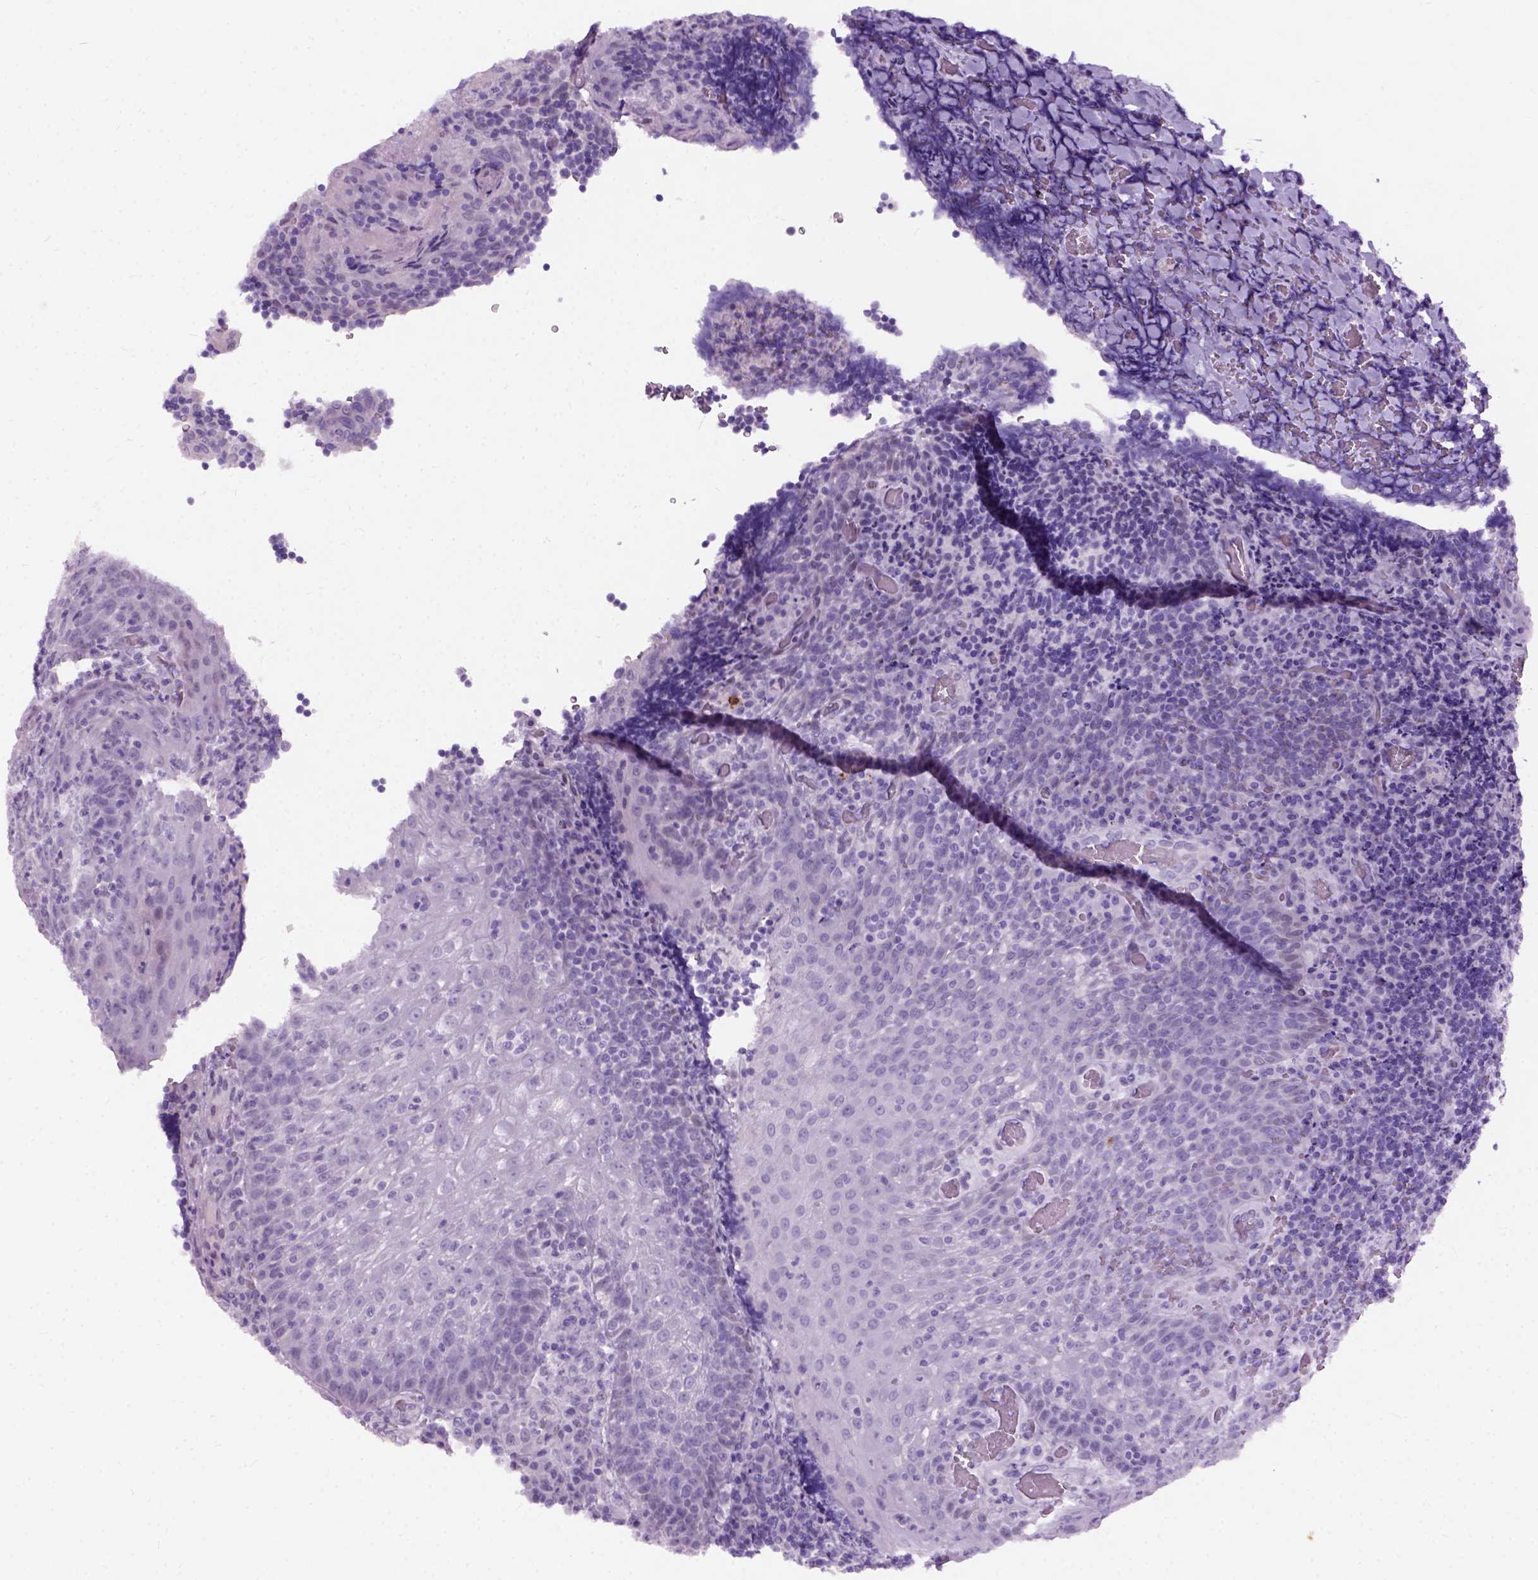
{"staining": {"intensity": "negative", "quantity": "none", "location": "none"}, "tissue": "tonsil", "cell_type": "Germinal center cells", "image_type": "normal", "snomed": [{"axis": "morphology", "description": "Normal tissue, NOS"}, {"axis": "topography", "description": "Tonsil"}], "caption": "Human tonsil stained for a protein using immunohistochemistry displays no expression in germinal center cells.", "gene": "AXDND1", "patient": {"sex": "male", "age": 17}}